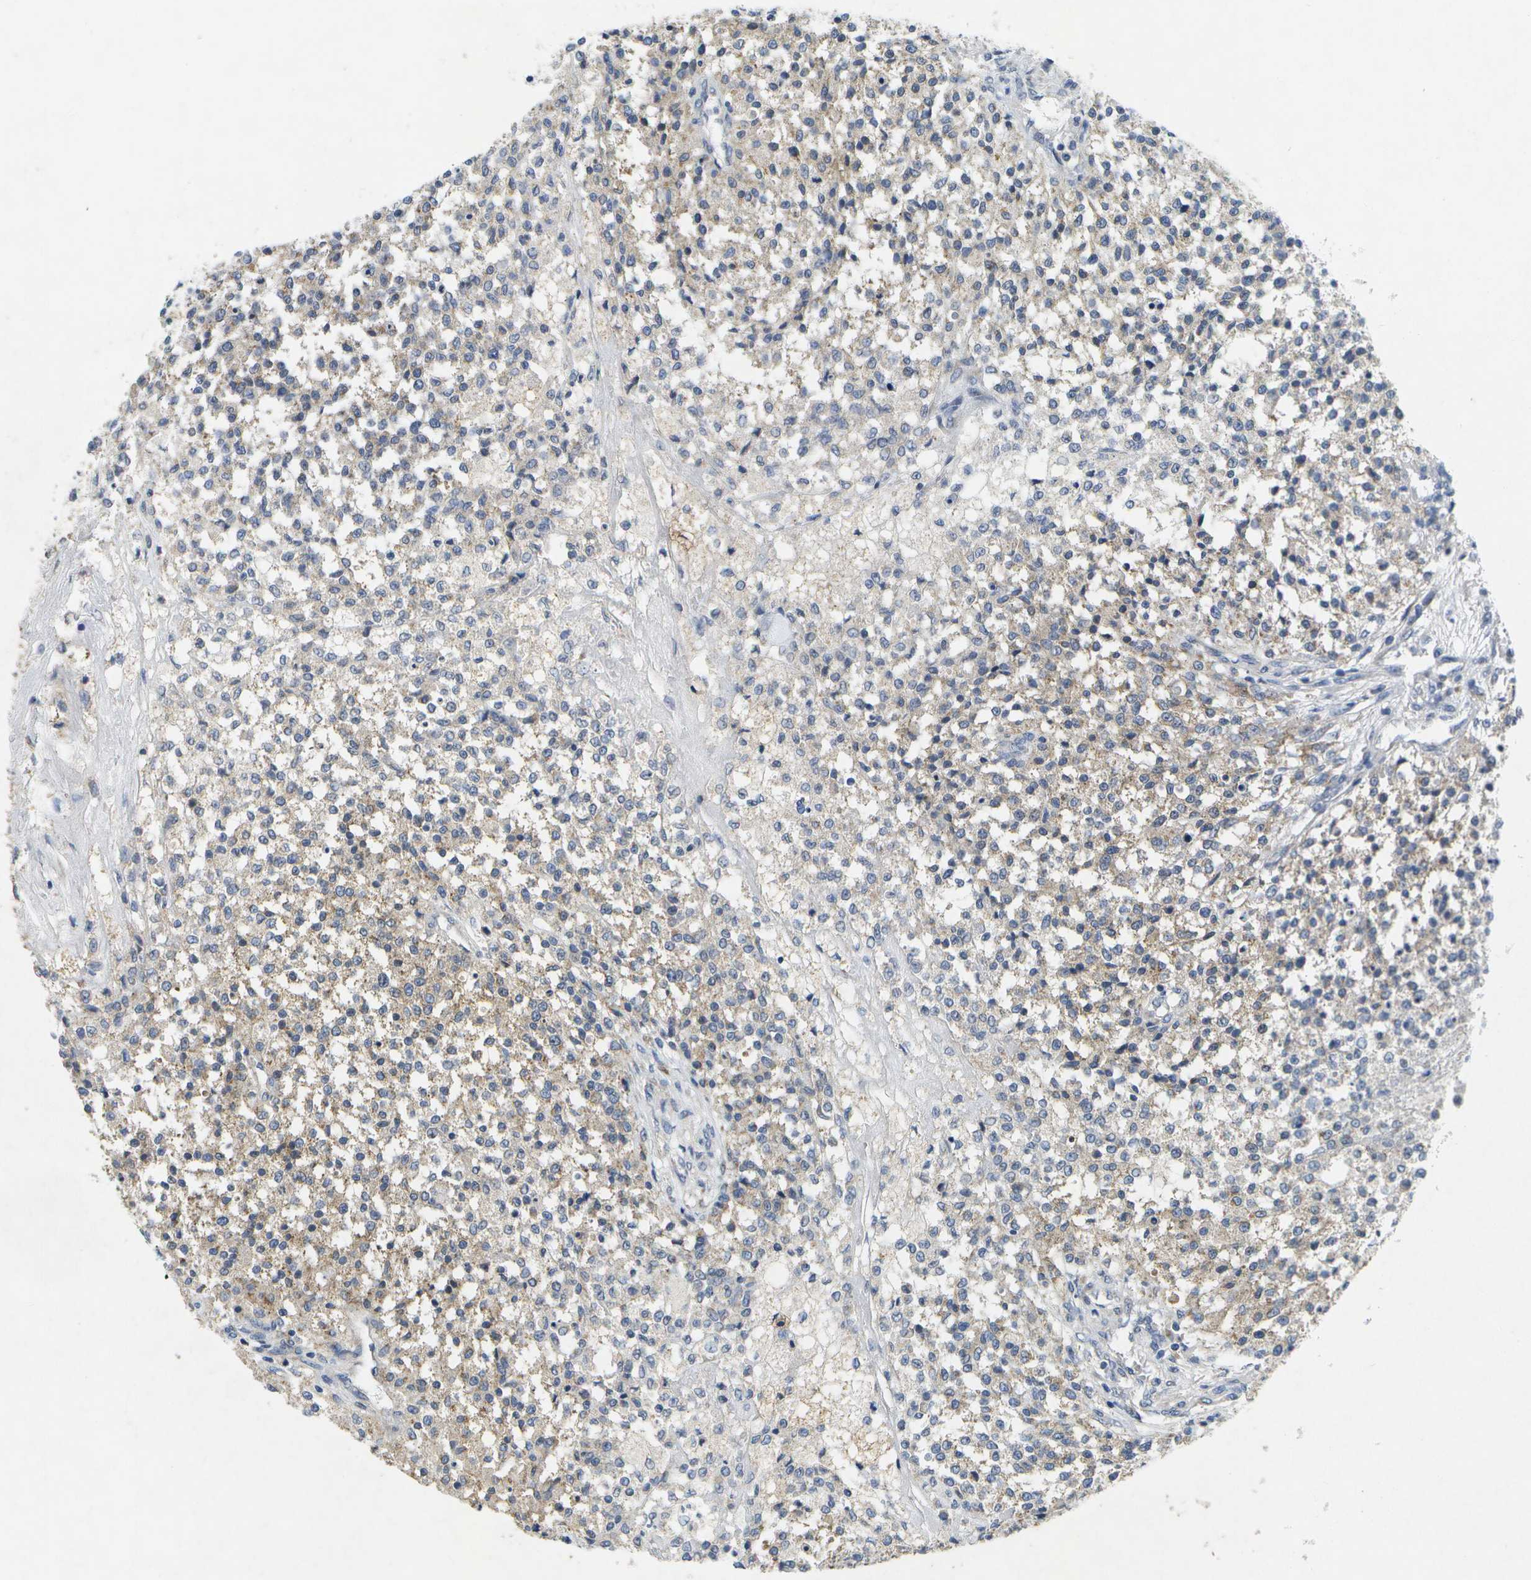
{"staining": {"intensity": "moderate", "quantity": "25%-75%", "location": "cytoplasmic/membranous"}, "tissue": "testis cancer", "cell_type": "Tumor cells", "image_type": "cancer", "snomed": [{"axis": "morphology", "description": "Seminoma, NOS"}, {"axis": "topography", "description": "Testis"}], "caption": "The image reveals immunohistochemical staining of testis cancer. There is moderate cytoplasmic/membranous staining is present in approximately 25%-75% of tumor cells.", "gene": "KDELR1", "patient": {"sex": "male", "age": 59}}